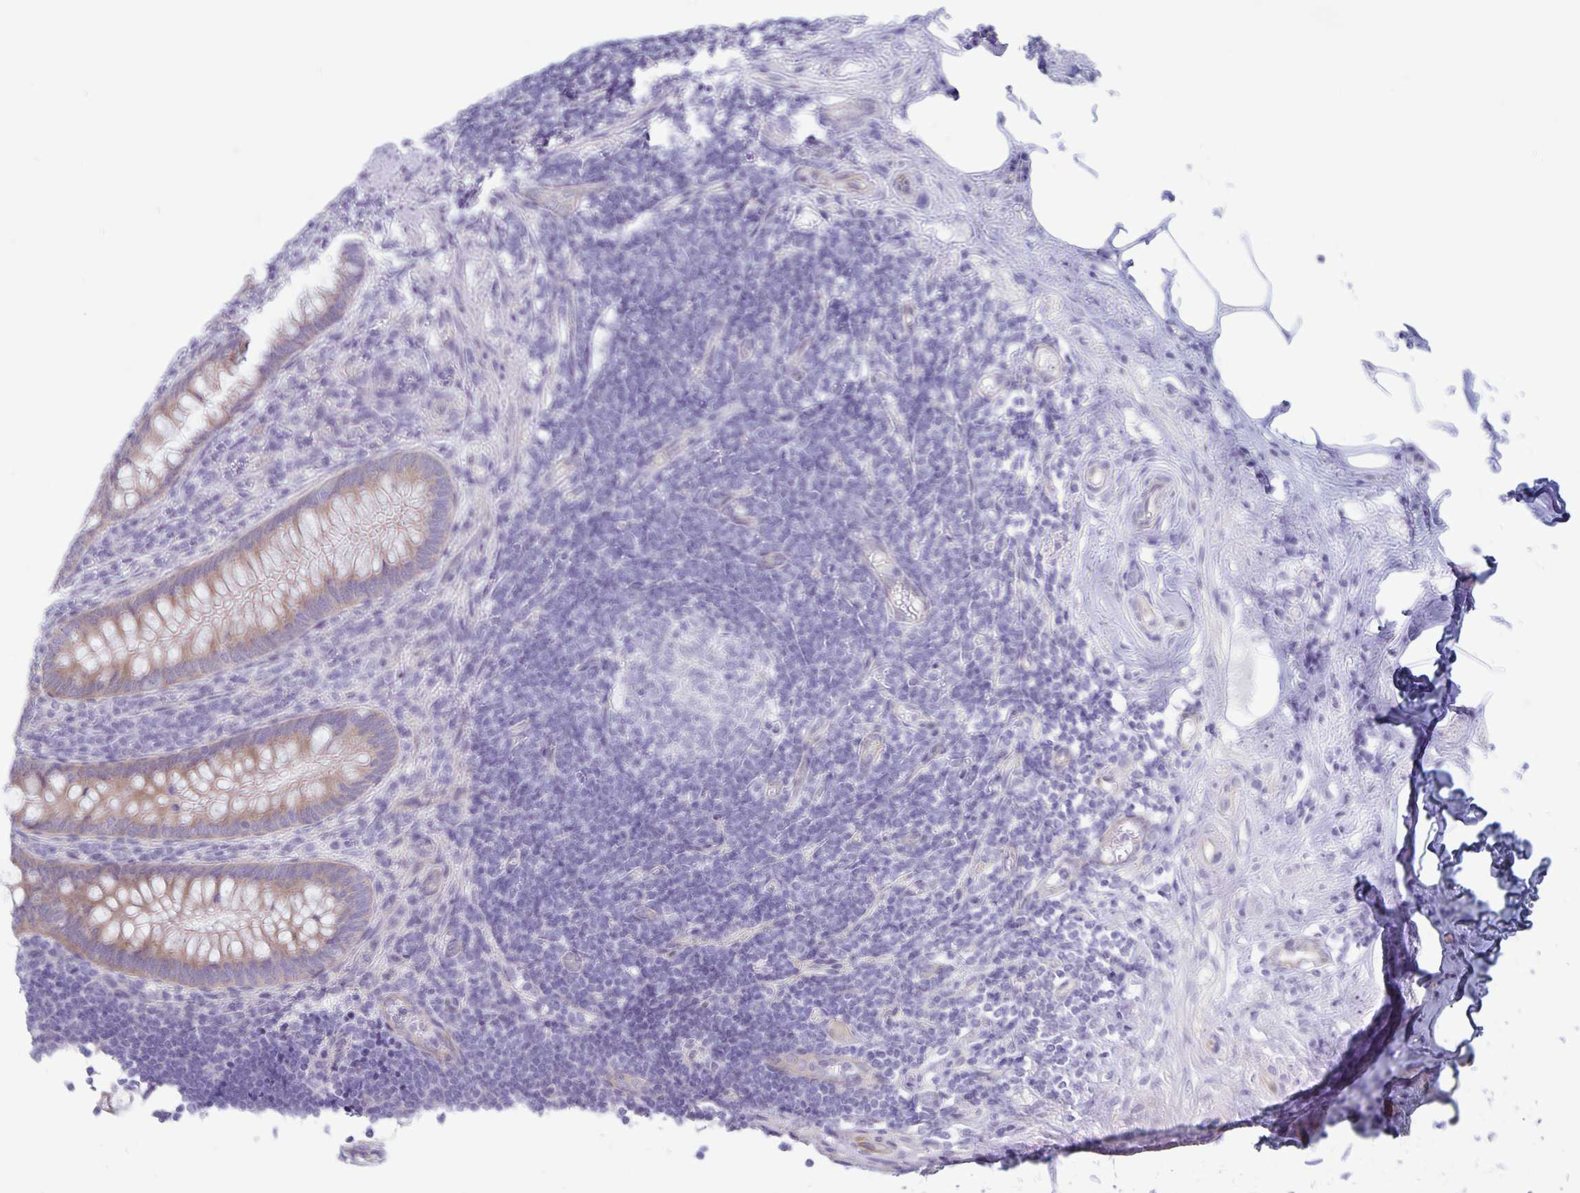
{"staining": {"intensity": "moderate", "quantity": ">75%", "location": "cytoplasmic/membranous"}, "tissue": "appendix", "cell_type": "Glandular cells", "image_type": "normal", "snomed": [{"axis": "morphology", "description": "Normal tissue, NOS"}, {"axis": "topography", "description": "Appendix"}], "caption": "High-magnification brightfield microscopy of benign appendix stained with DAB (brown) and counterstained with hematoxylin (blue). glandular cells exhibit moderate cytoplasmic/membranous positivity is identified in approximately>75% of cells. (IHC, brightfield microscopy, high magnification).", "gene": "PLCB3", "patient": {"sex": "female", "age": 57}}